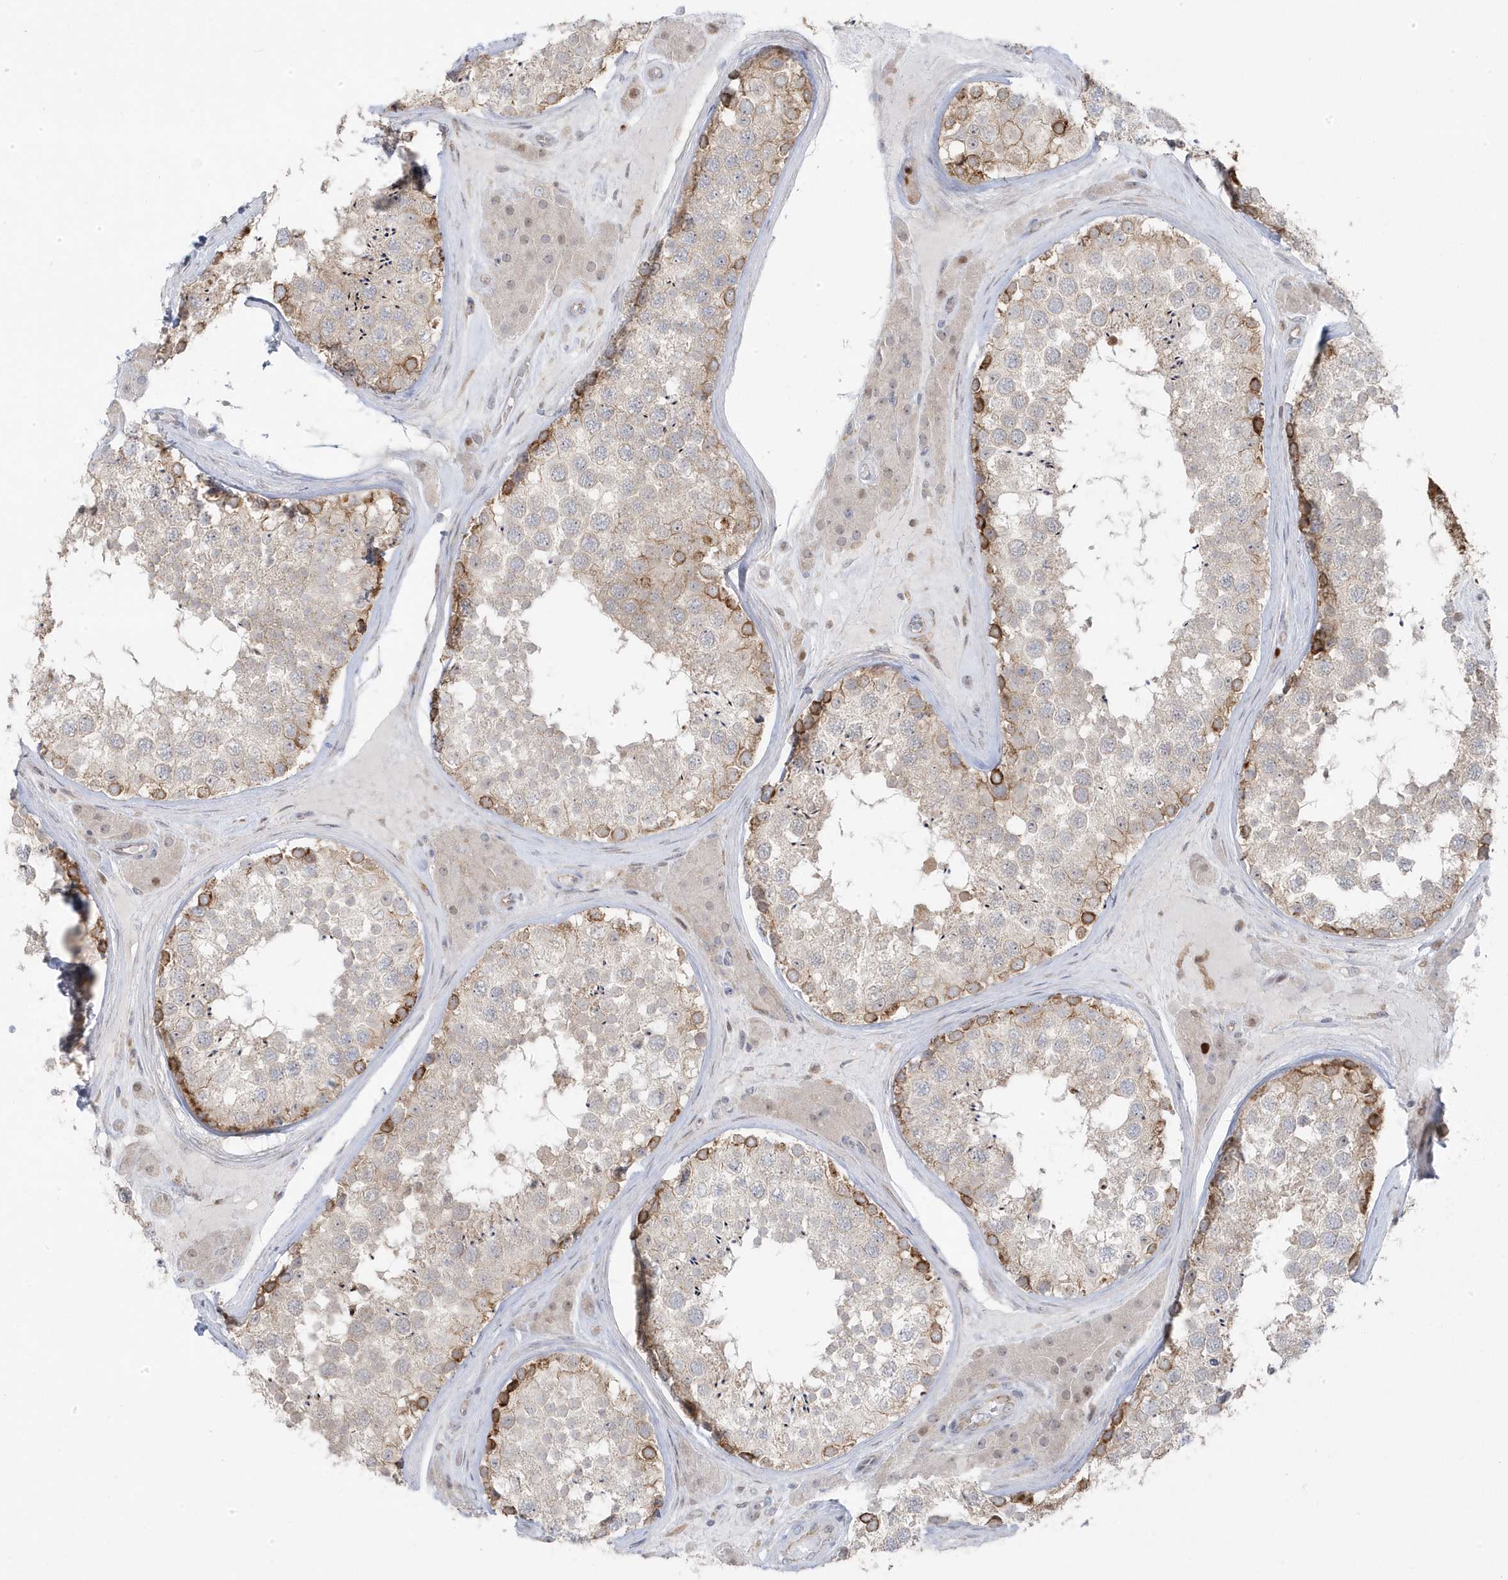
{"staining": {"intensity": "moderate", "quantity": "<25%", "location": "cytoplasmic/membranous"}, "tissue": "testis", "cell_type": "Cells in seminiferous ducts", "image_type": "normal", "snomed": [{"axis": "morphology", "description": "Normal tissue, NOS"}, {"axis": "topography", "description": "Testis"}], "caption": "Protein expression analysis of unremarkable human testis reveals moderate cytoplasmic/membranous staining in approximately <25% of cells in seminiferous ducts.", "gene": "ZNF654", "patient": {"sex": "male", "age": 46}}